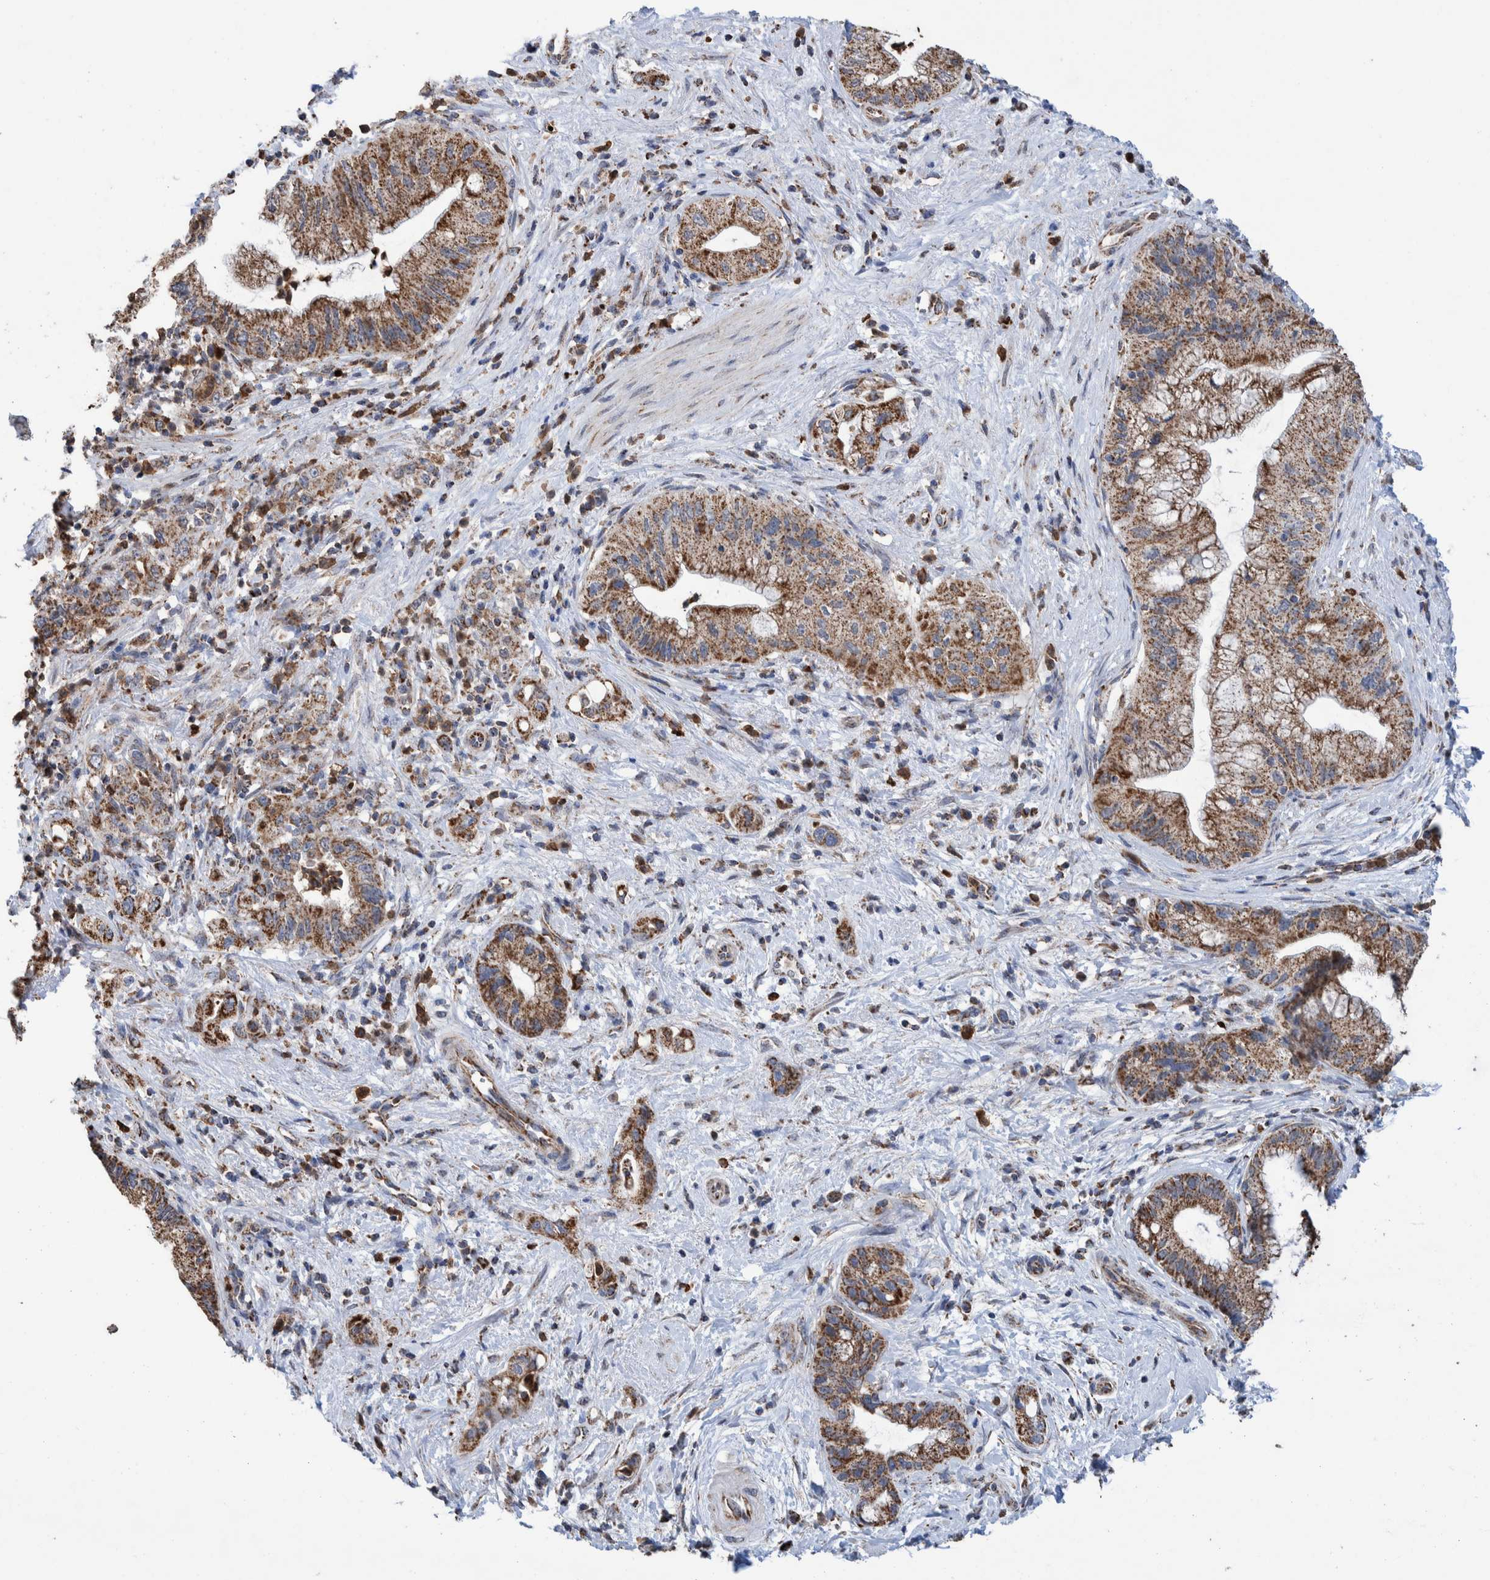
{"staining": {"intensity": "moderate", "quantity": ">75%", "location": "cytoplasmic/membranous"}, "tissue": "pancreatic cancer", "cell_type": "Tumor cells", "image_type": "cancer", "snomed": [{"axis": "morphology", "description": "Adenocarcinoma, NOS"}, {"axis": "topography", "description": "Pancreas"}], "caption": "IHC of human pancreatic adenocarcinoma shows medium levels of moderate cytoplasmic/membranous expression in about >75% of tumor cells. The protein is stained brown, and the nuclei are stained in blue (DAB (3,3'-diaminobenzidine) IHC with brightfield microscopy, high magnification).", "gene": "DECR1", "patient": {"sex": "female", "age": 73}}